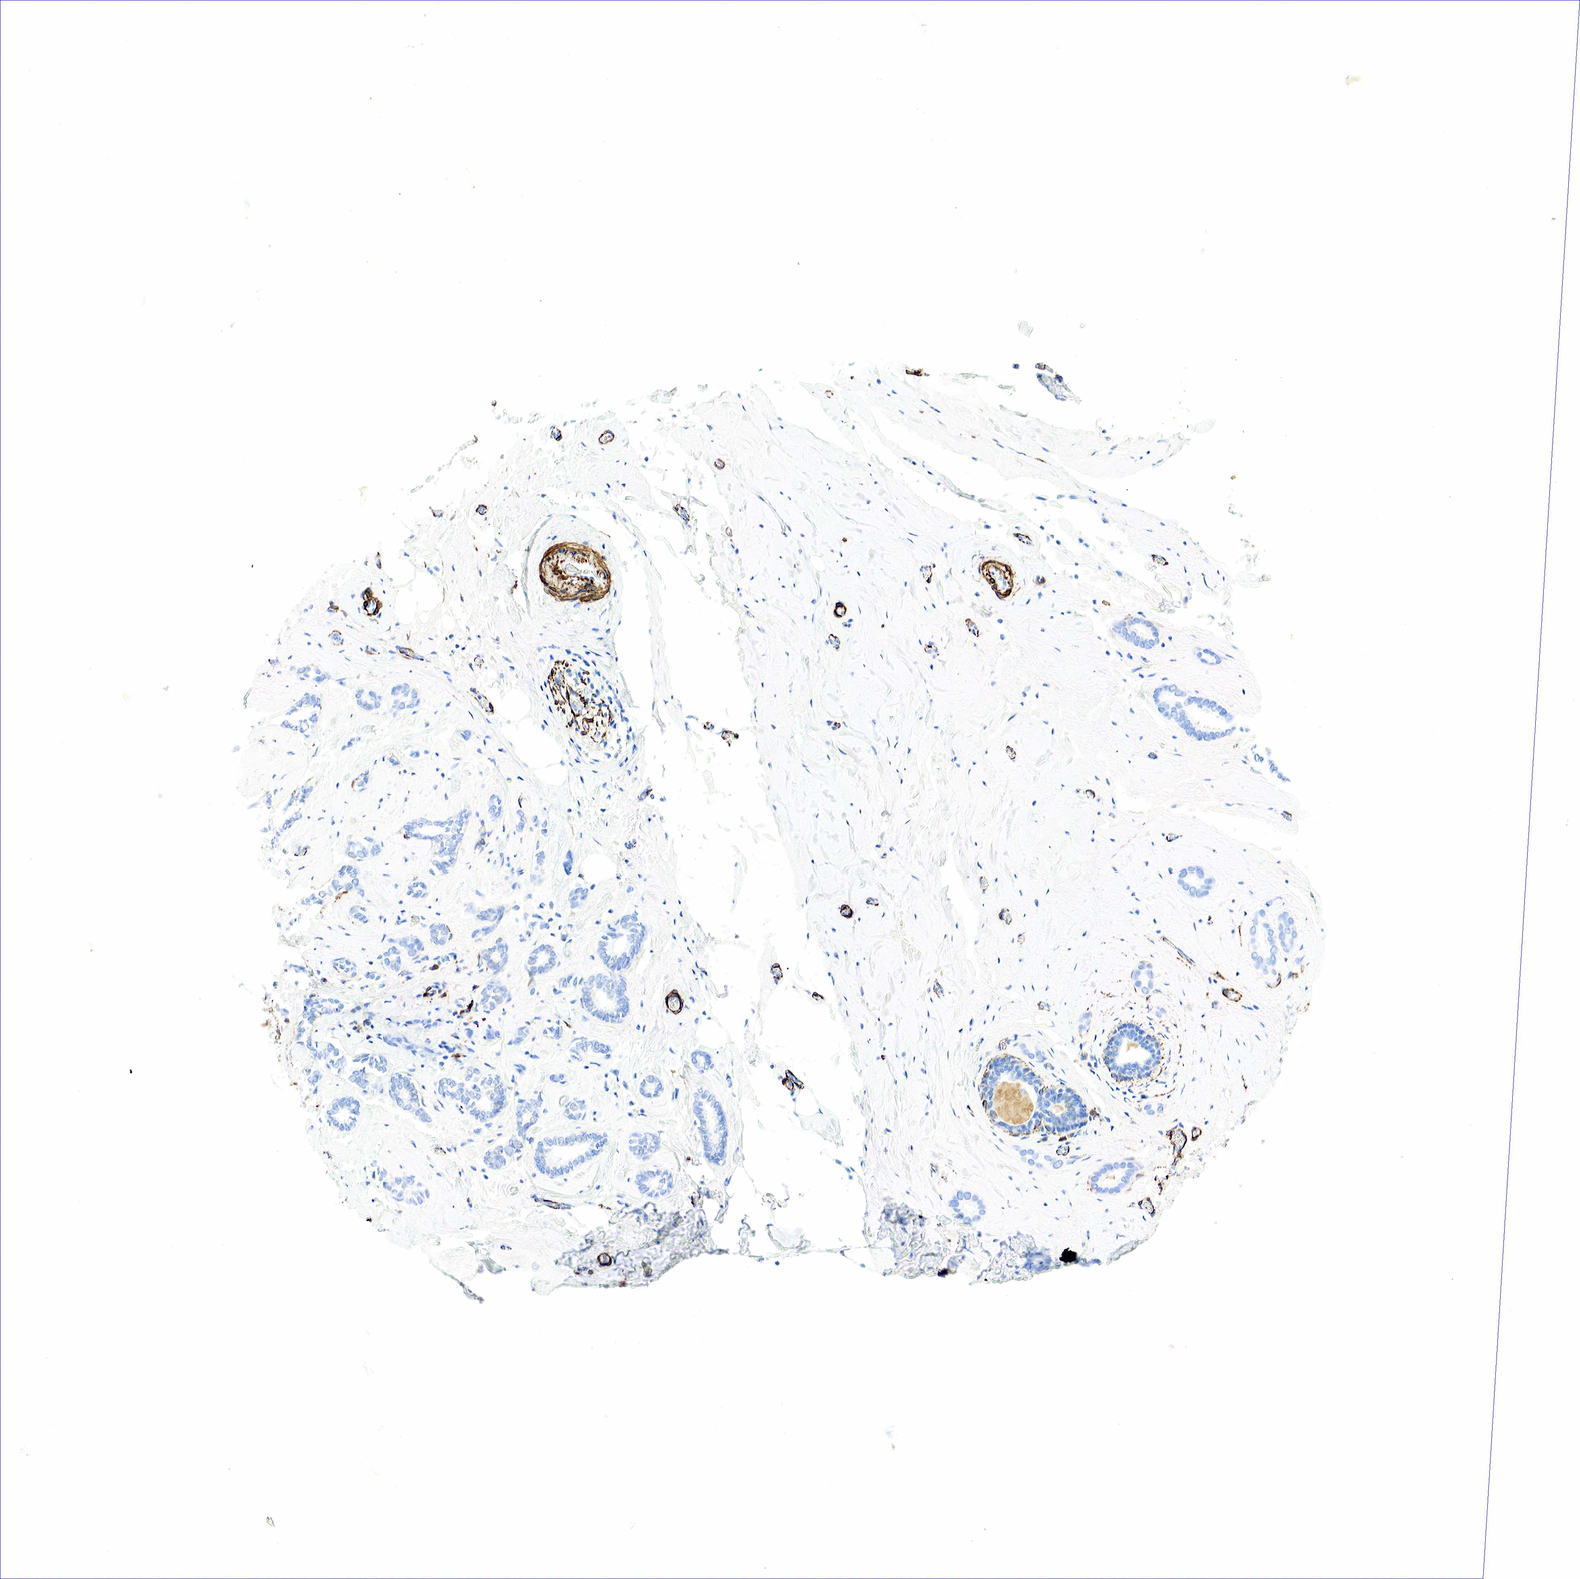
{"staining": {"intensity": "negative", "quantity": "none", "location": "none"}, "tissue": "breast cancer", "cell_type": "Tumor cells", "image_type": "cancer", "snomed": [{"axis": "morphology", "description": "Duct carcinoma"}, {"axis": "topography", "description": "Breast"}], "caption": "Human breast cancer (infiltrating ductal carcinoma) stained for a protein using immunohistochemistry exhibits no expression in tumor cells.", "gene": "ACTA1", "patient": {"sex": "female", "age": 50}}